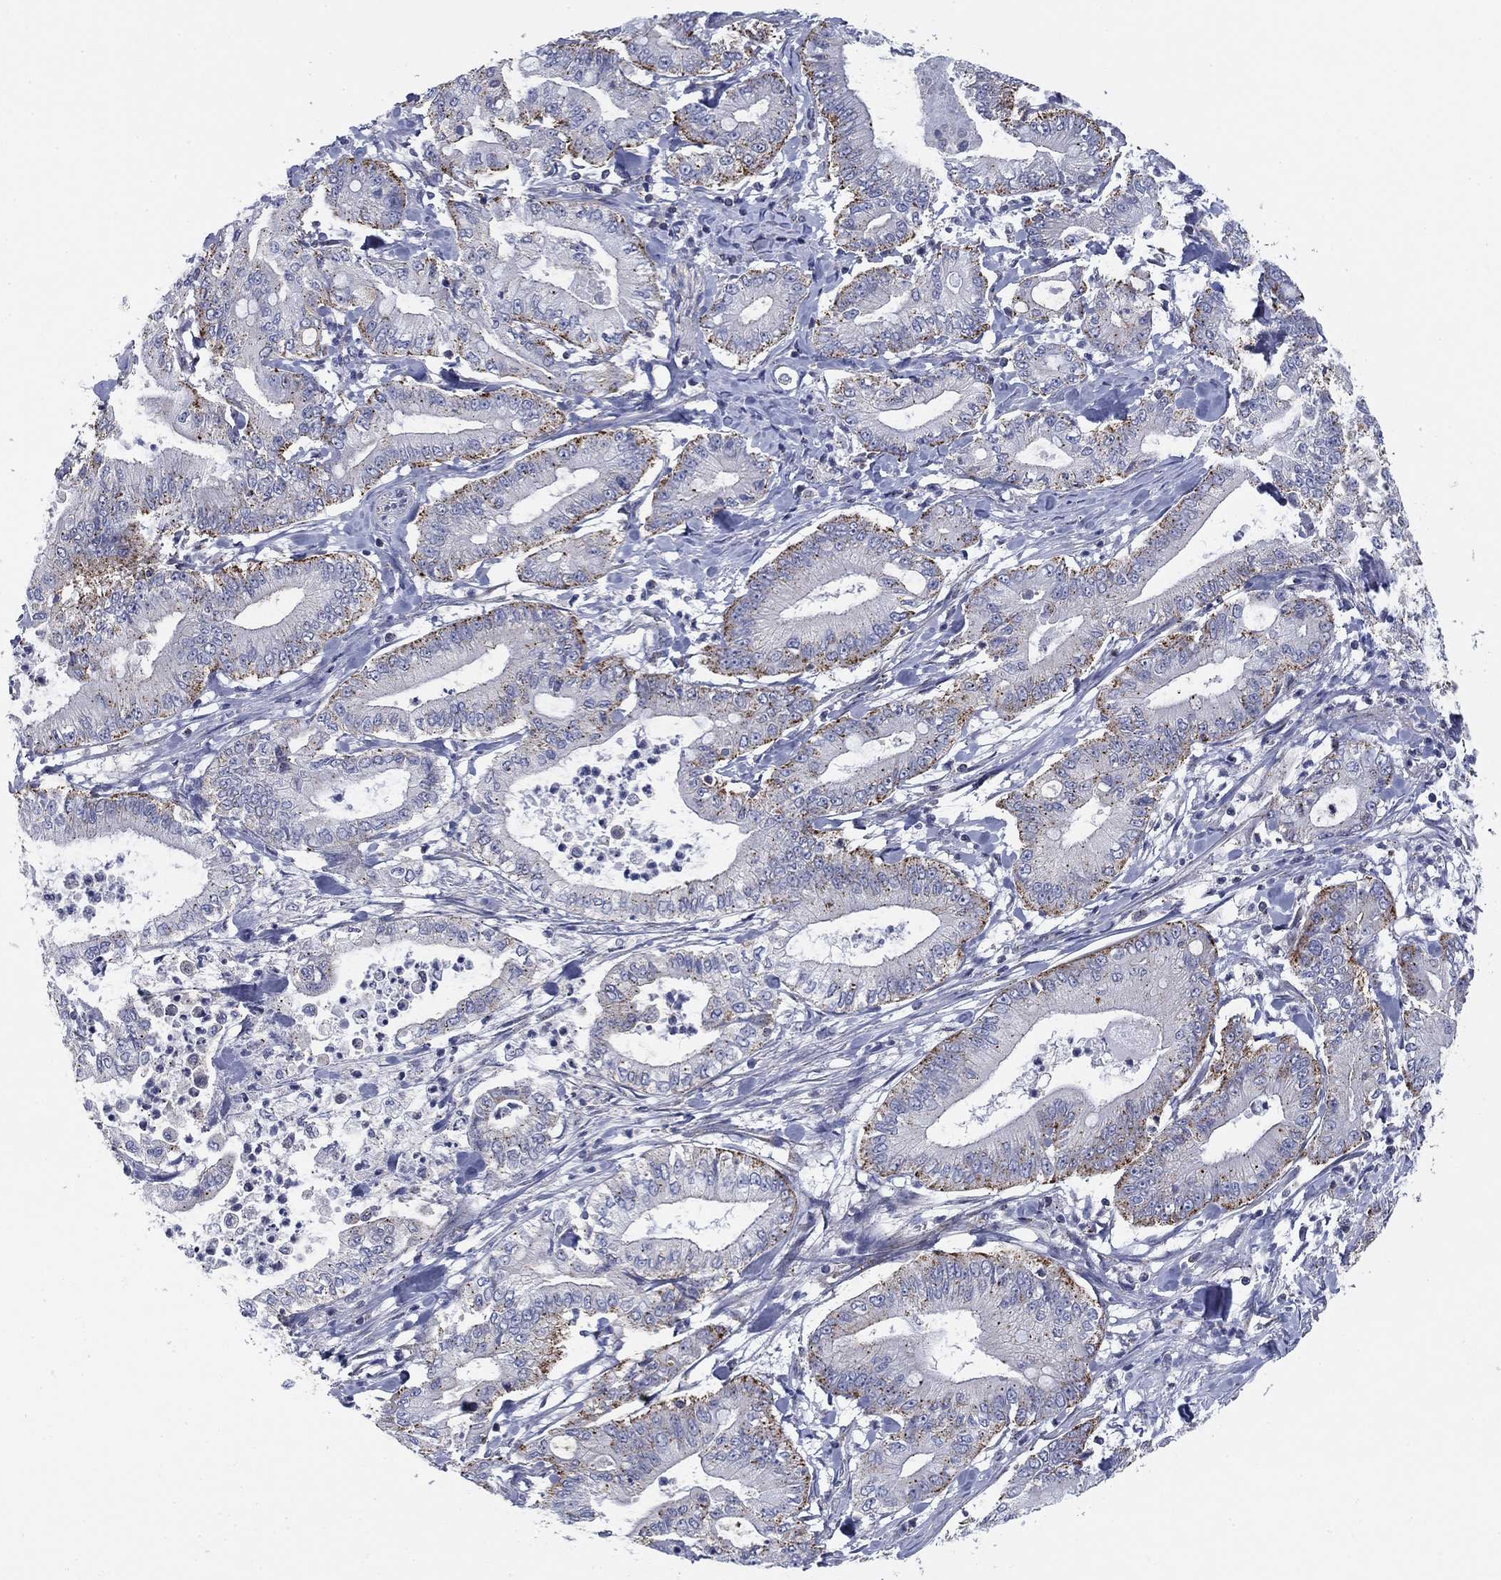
{"staining": {"intensity": "moderate", "quantity": "<25%", "location": "cytoplasmic/membranous"}, "tissue": "pancreatic cancer", "cell_type": "Tumor cells", "image_type": "cancer", "snomed": [{"axis": "morphology", "description": "Adenocarcinoma, NOS"}, {"axis": "topography", "description": "Pancreas"}], "caption": "Pancreatic adenocarcinoma stained with a brown dye exhibits moderate cytoplasmic/membranous positive expression in approximately <25% of tumor cells.", "gene": "NACAD", "patient": {"sex": "male", "age": 71}}